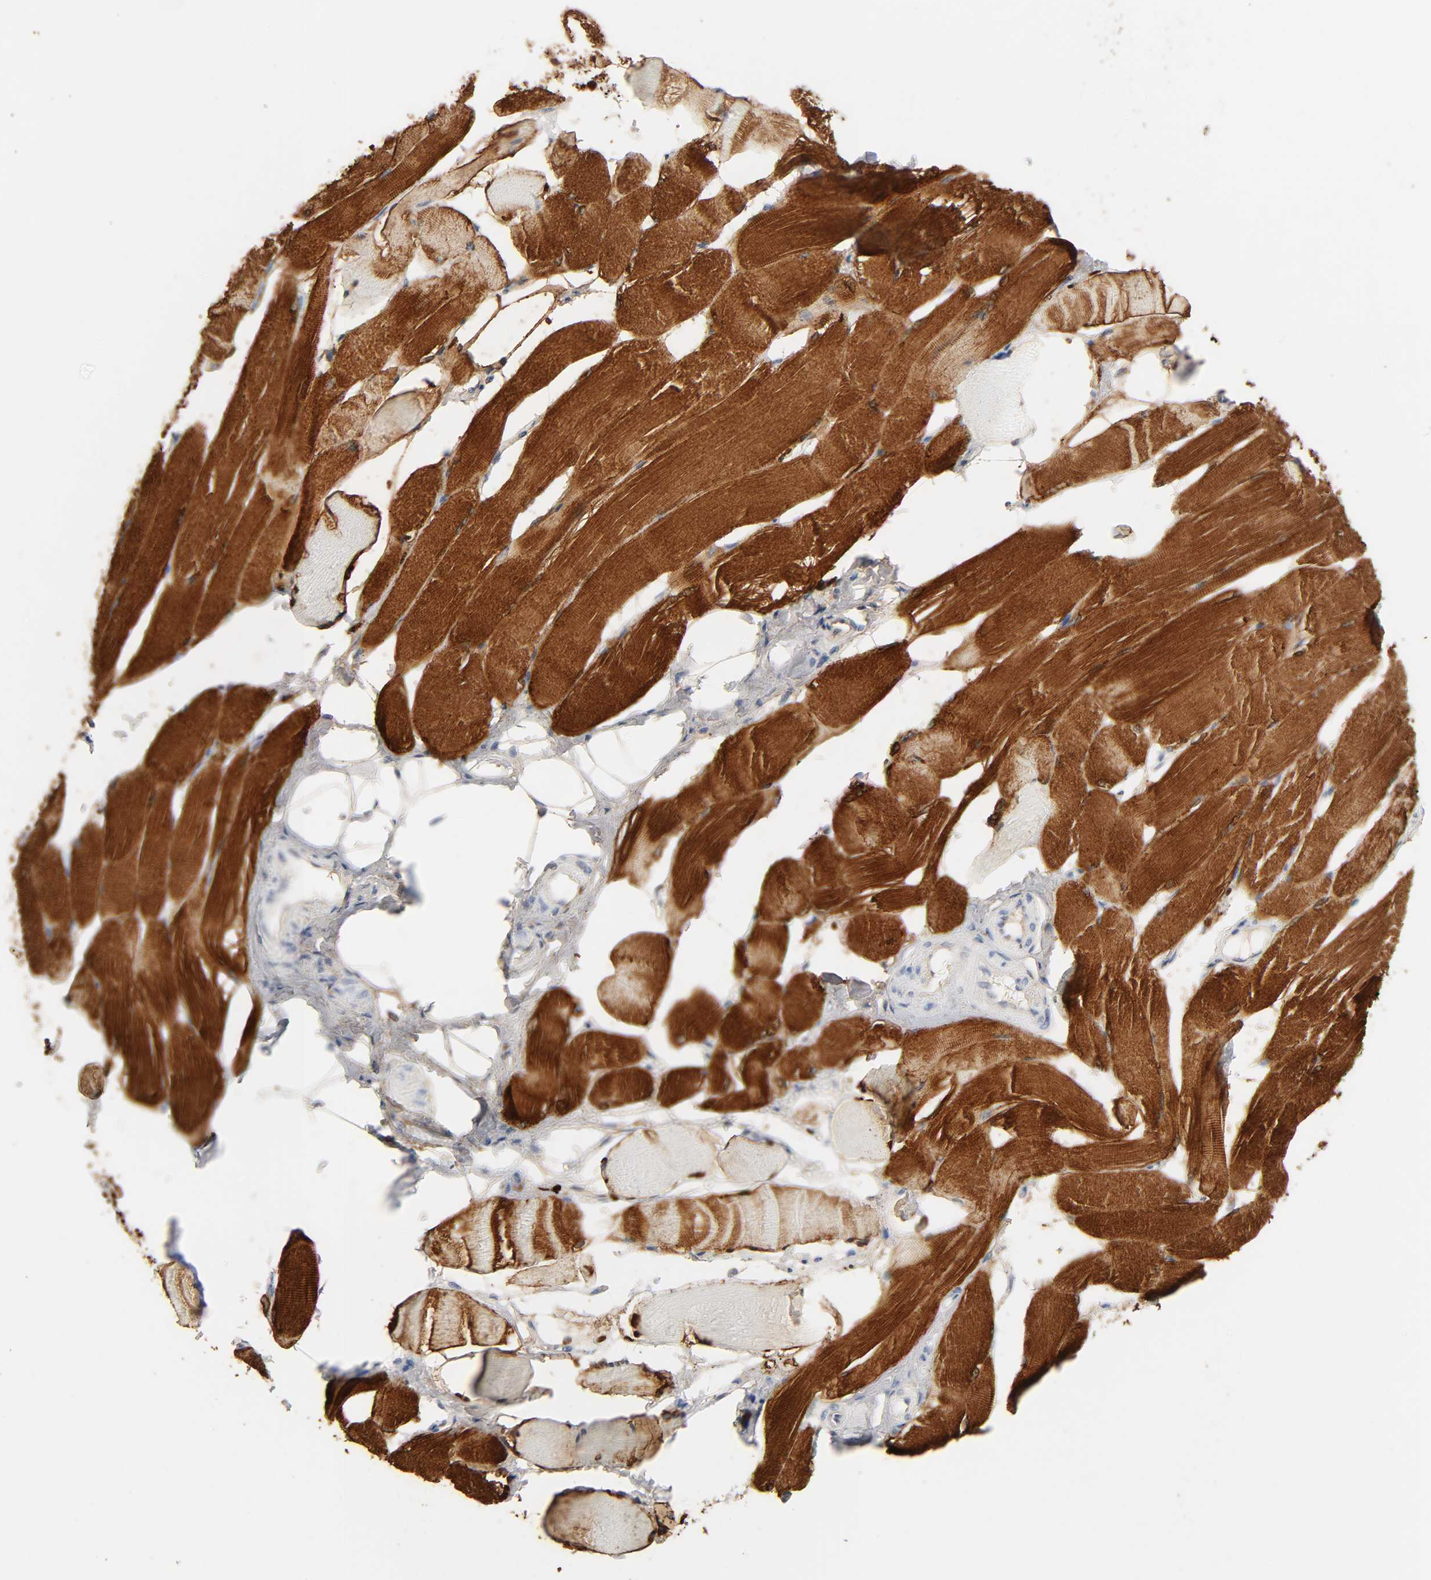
{"staining": {"intensity": "strong", "quantity": ">75%", "location": "cytoplasmic/membranous"}, "tissue": "skeletal muscle", "cell_type": "Myocytes", "image_type": "normal", "snomed": [{"axis": "morphology", "description": "Normal tissue, NOS"}, {"axis": "topography", "description": "Skeletal muscle"}, {"axis": "topography", "description": "Peripheral nerve tissue"}], "caption": "Human skeletal muscle stained with a brown dye reveals strong cytoplasmic/membranous positive positivity in about >75% of myocytes.", "gene": "BIN1", "patient": {"sex": "female", "age": 84}}